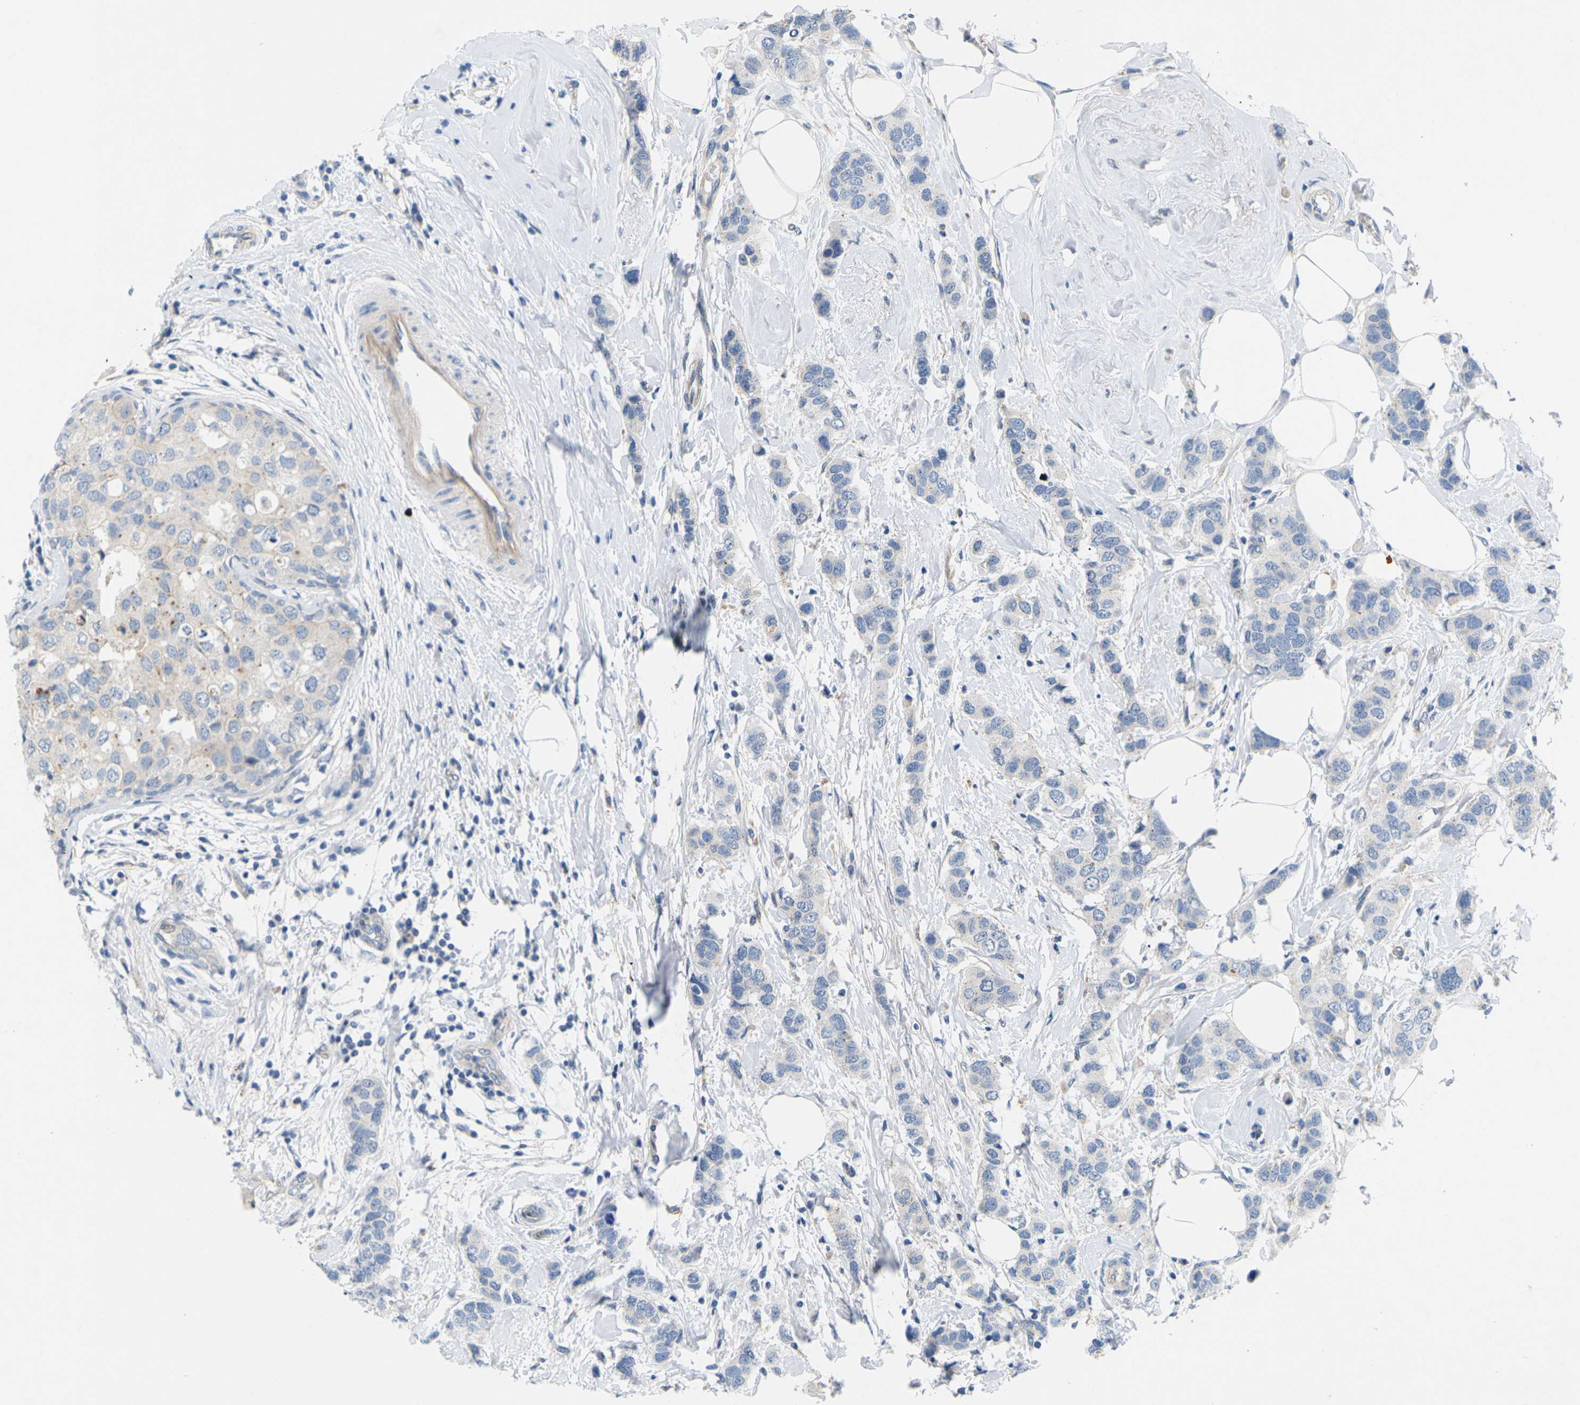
{"staining": {"intensity": "negative", "quantity": "none", "location": "none"}, "tissue": "breast cancer", "cell_type": "Tumor cells", "image_type": "cancer", "snomed": [{"axis": "morphology", "description": "Duct carcinoma"}, {"axis": "topography", "description": "Breast"}], "caption": "DAB immunohistochemical staining of breast cancer (intraductal carcinoma) shows no significant positivity in tumor cells.", "gene": "ITGA5", "patient": {"sex": "female", "age": 50}}